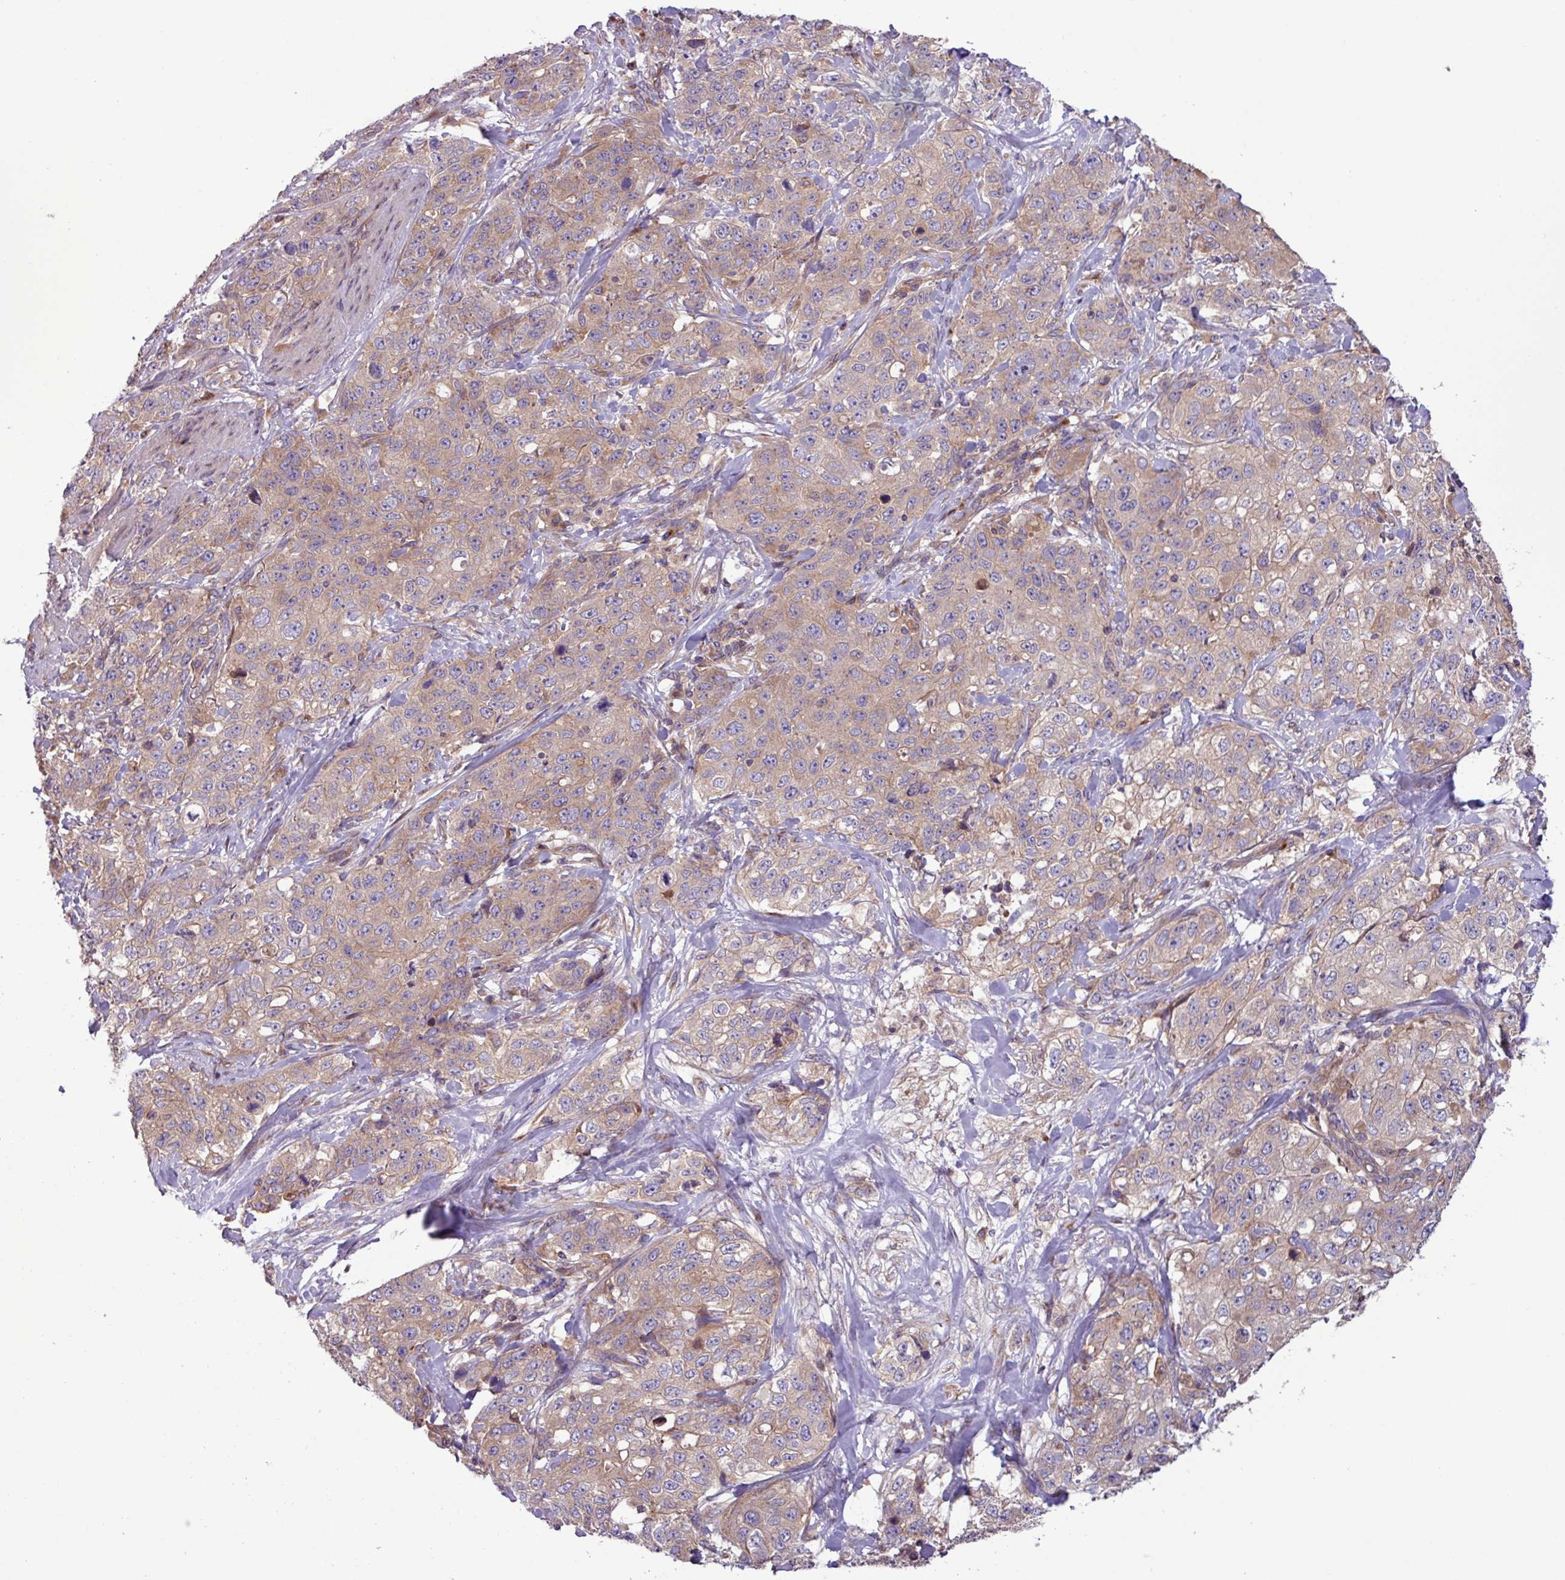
{"staining": {"intensity": "weak", "quantity": ">75%", "location": "cytoplasmic/membranous"}, "tissue": "stomach cancer", "cell_type": "Tumor cells", "image_type": "cancer", "snomed": [{"axis": "morphology", "description": "Adenocarcinoma, NOS"}, {"axis": "topography", "description": "Stomach"}], "caption": "Protein staining displays weak cytoplasmic/membranous positivity in about >75% of tumor cells in stomach adenocarcinoma. The protein of interest is shown in brown color, while the nuclei are stained blue.", "gene": "RAB19", "patient": {"sex": "male", "age": 48}}